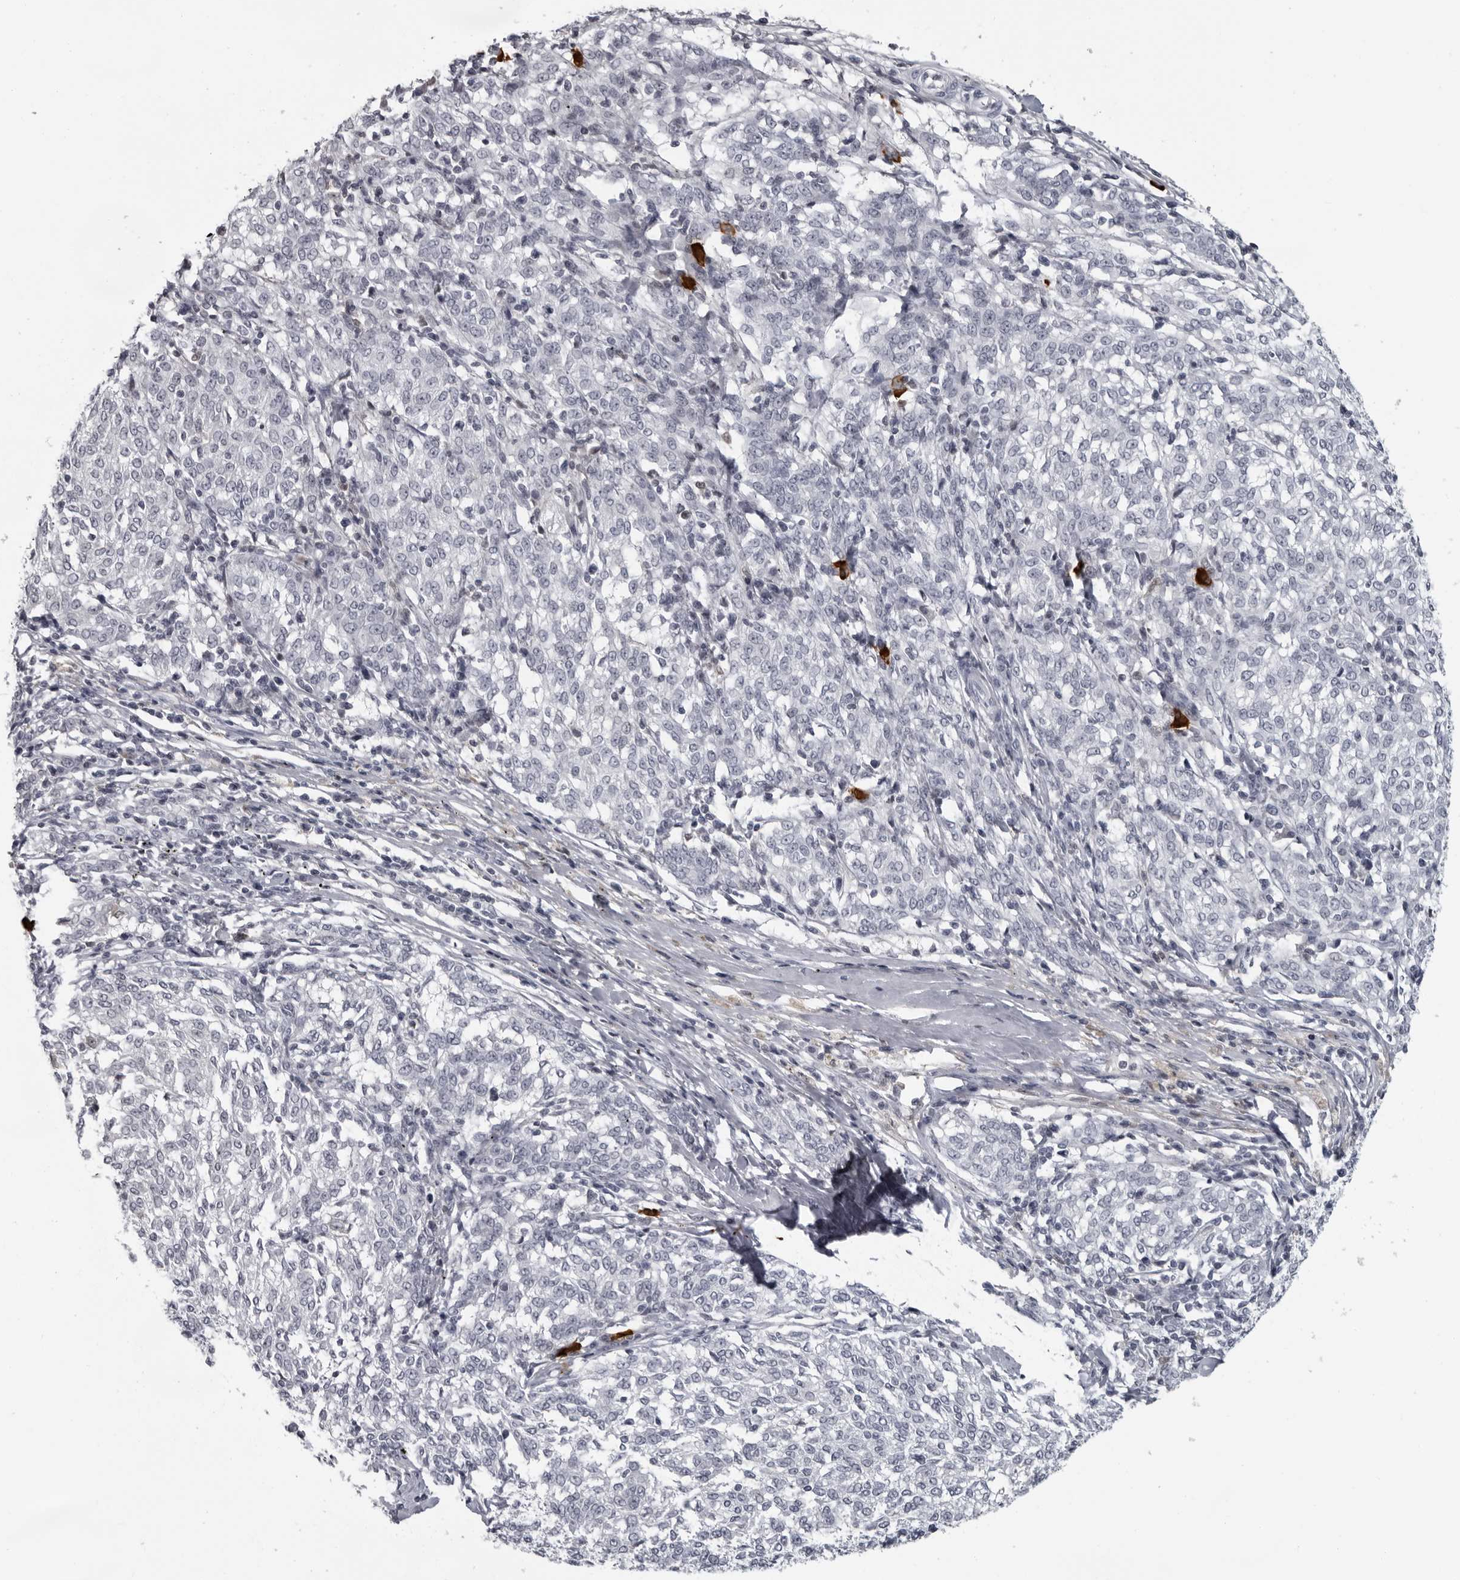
{"staining": {"intensity": "negative", "quantity": "none", "location": "none"}, "tissue": "melanoma", "cell_type": "Tumor cells", "image_type": "cancer", "snomed": [{"axis": "morphology", "description": "Malignant melanoma, NOS"}, {"axis": "topography", "description": "Skin"}], "caption": "A micrograph of melanoma stained for a protein displays no brown staining in tumor cells.", "gene": "LZIC", "patient": {"sex": "female", "age": 72}}